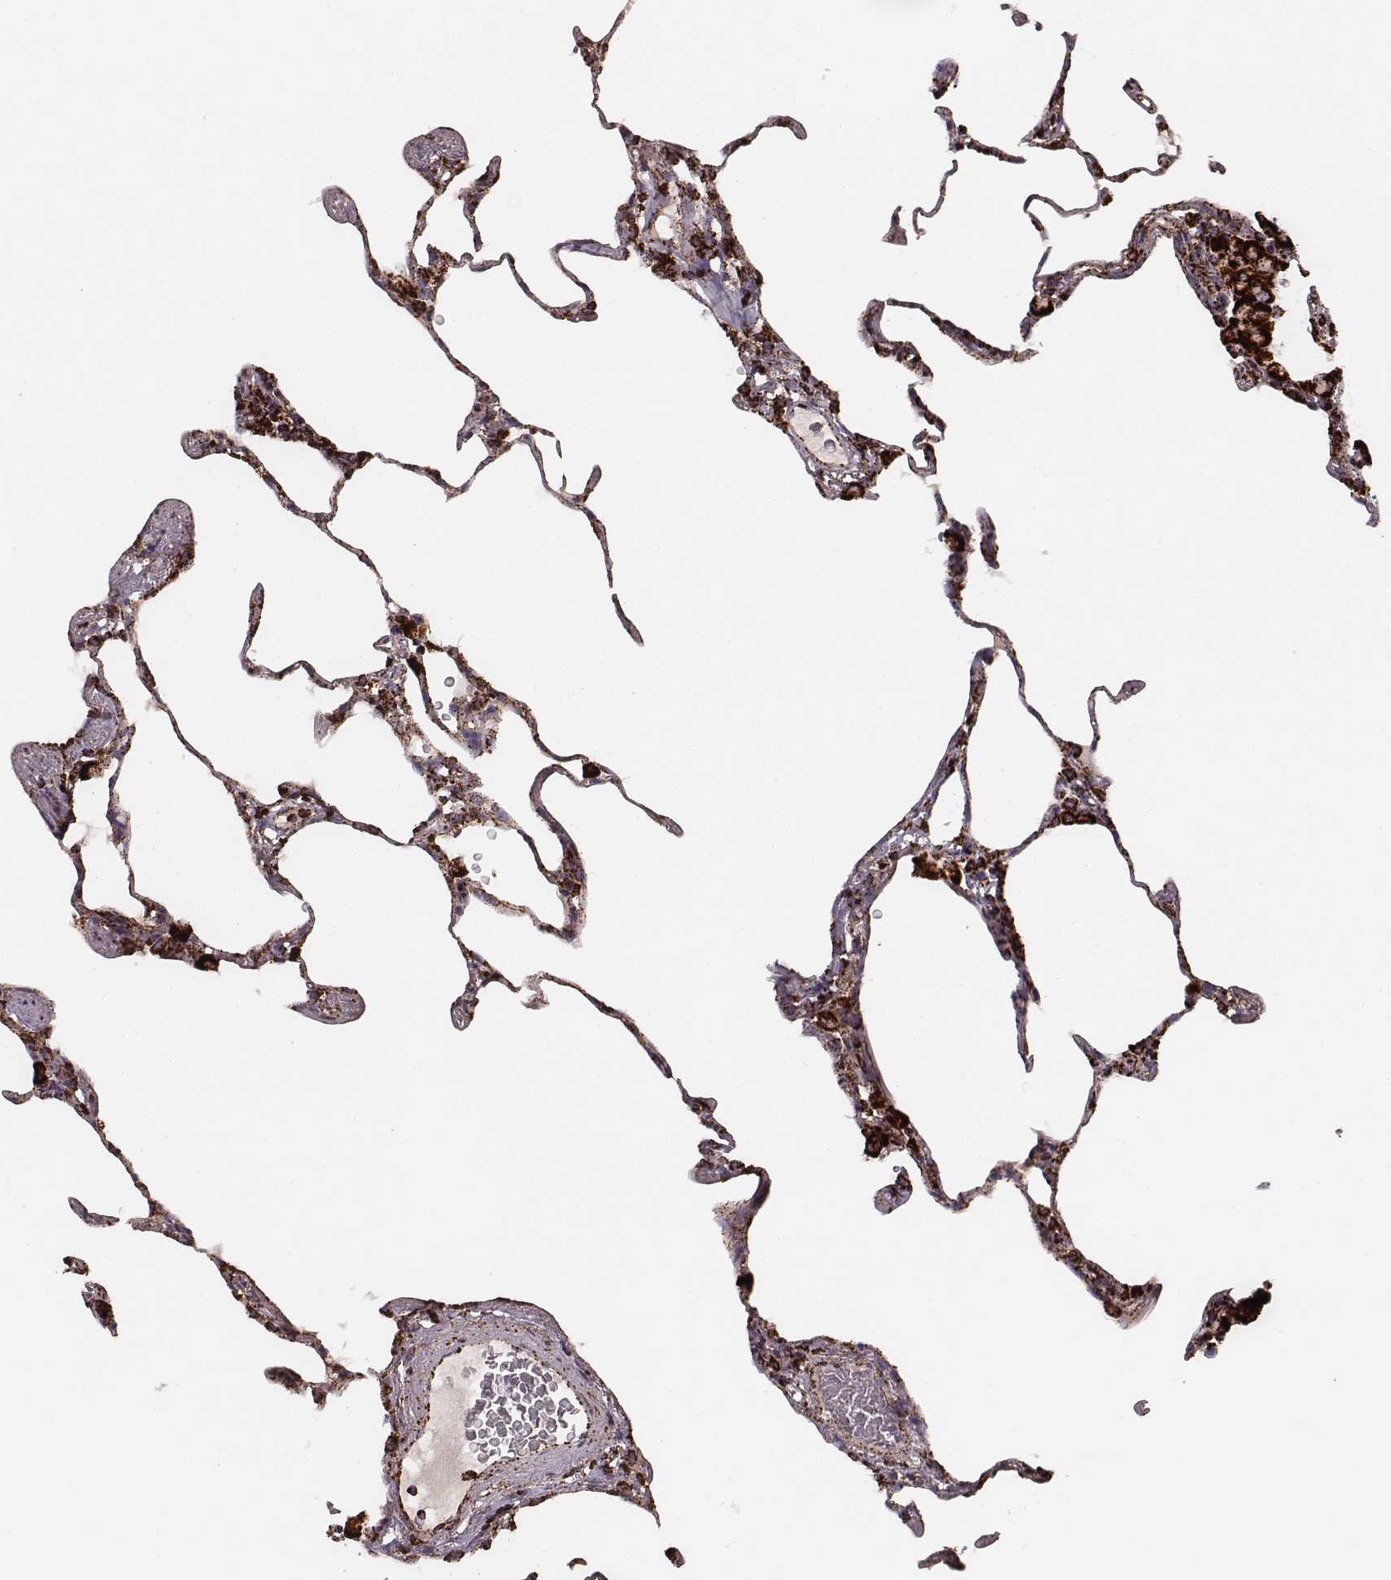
{"staining": {"intensity": "strong", "quantity": ">75%", "location": "cytoplasmic/membranous"}, "tissue": "lung", "cell_type": "Alveolar cells", "image_type": "normal", "snomed": [{"axis": "morphology", "description": "Normal tissue, NOS"}, {"axis": "topography", "description": "Lung"}], "caption": "Immunohistochemistry (IHC) (DAB (3,3'-diaminobenzidine)) staining of benign human lung shows strong cytoplasmic/membranous protein expression in about >75% of alveolar cells.", "gene": "TUFM", "patient": {"sex": "female", "age": 57}}